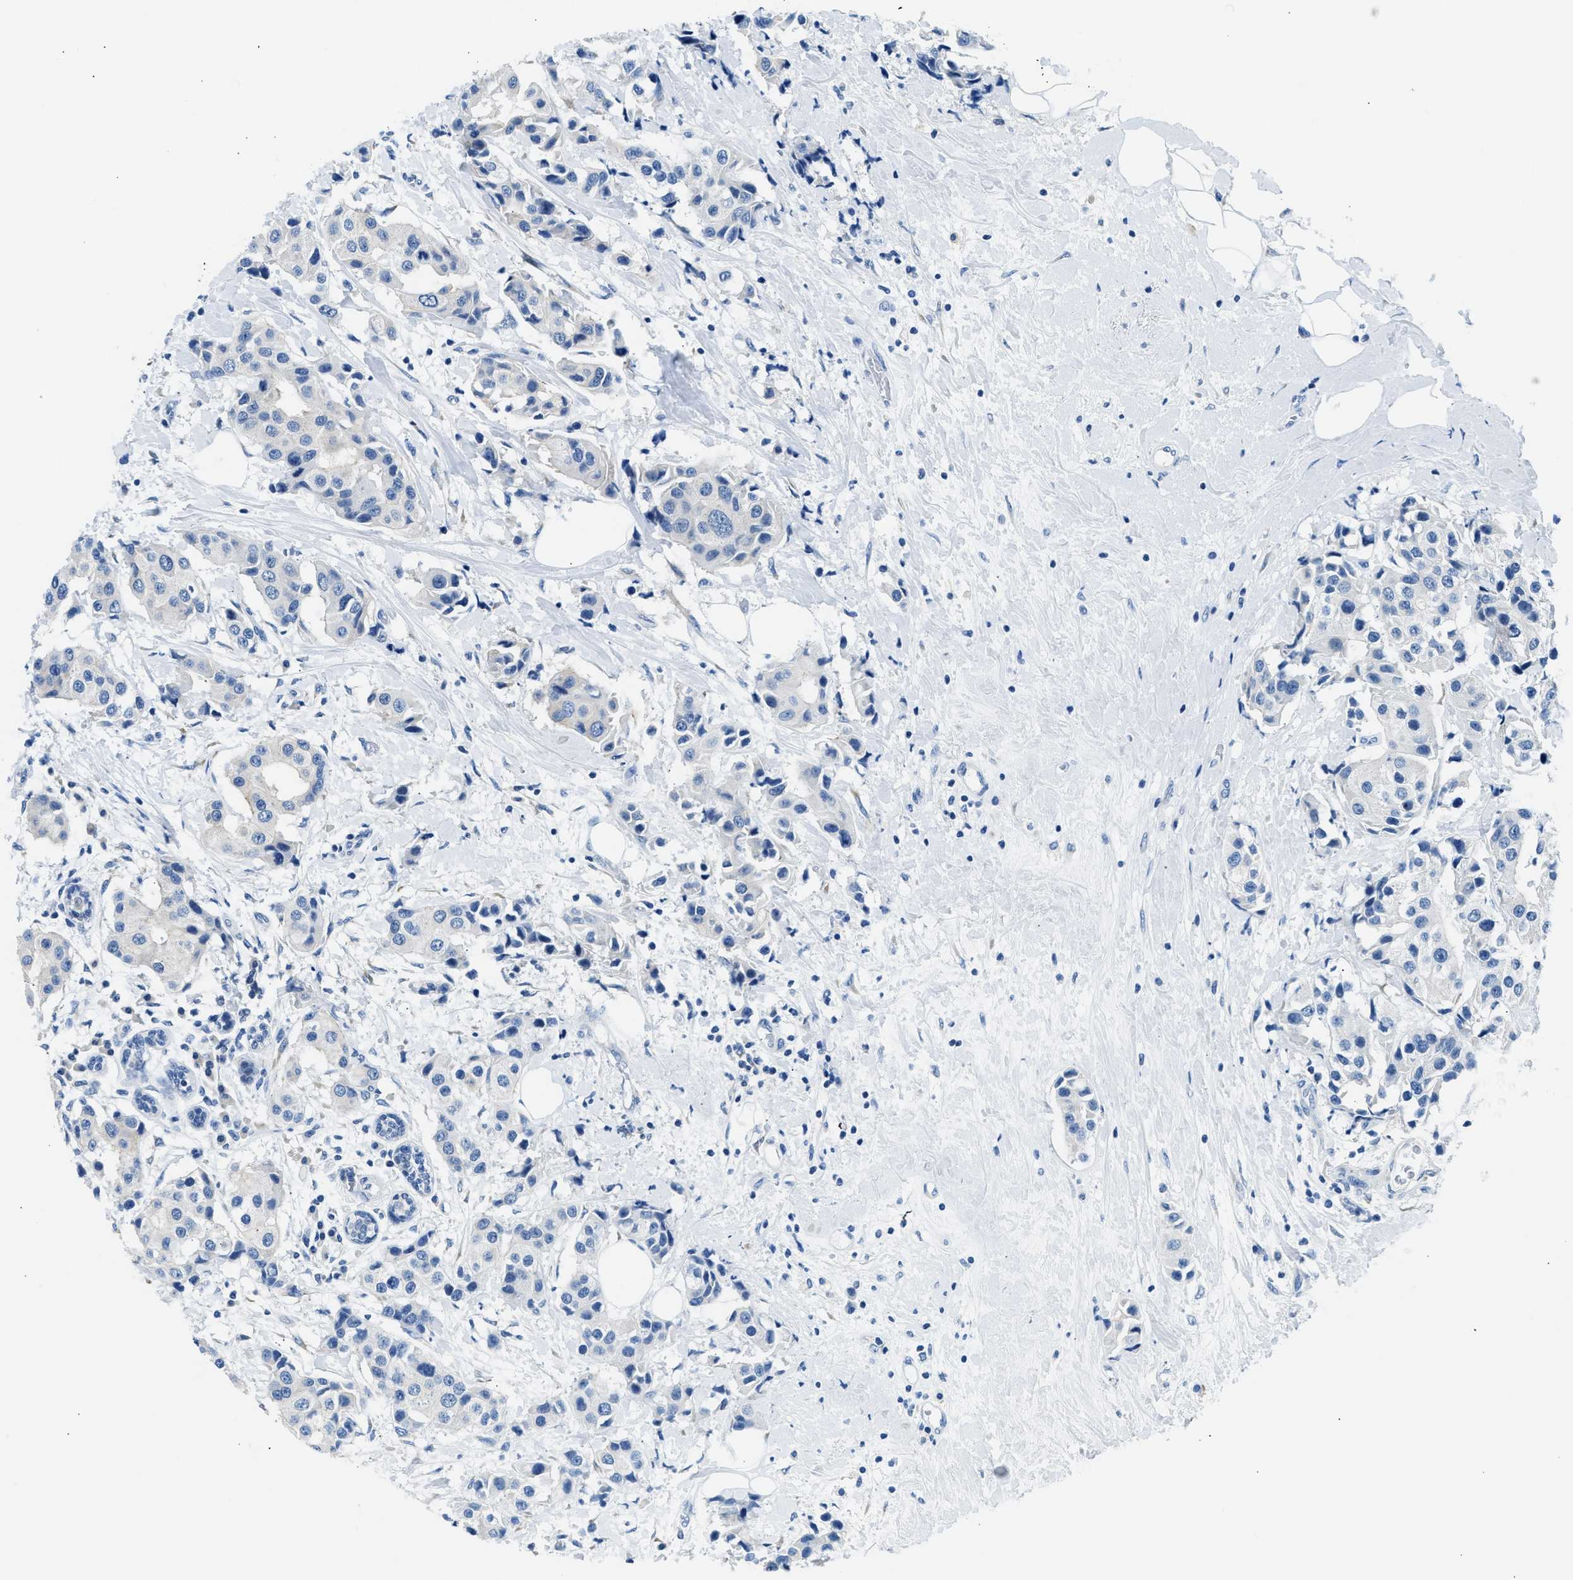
{"staining": {"intensity": "negative", "quantity": "none", "location": "none"}, "tissue": "breast cancer", "cell_type": "Tumor cells", "image_type": "cancer", "snomed": [{"axis": "morphology", "description": "Normal tissue, NOS"}, {"axis": "morphology", "description": "Duct carcinoma"}, {"axis": "topography", "description": "Breast"}], "caption": "Immunohistochemistry (IHC) photomicrograph of human invasive ductal carcinoma (breast) stained for a protein (brown), which displays no staining in tumor cells.", "gene": "CLDN18", "patient": {"sex": "female", "age": 39}}